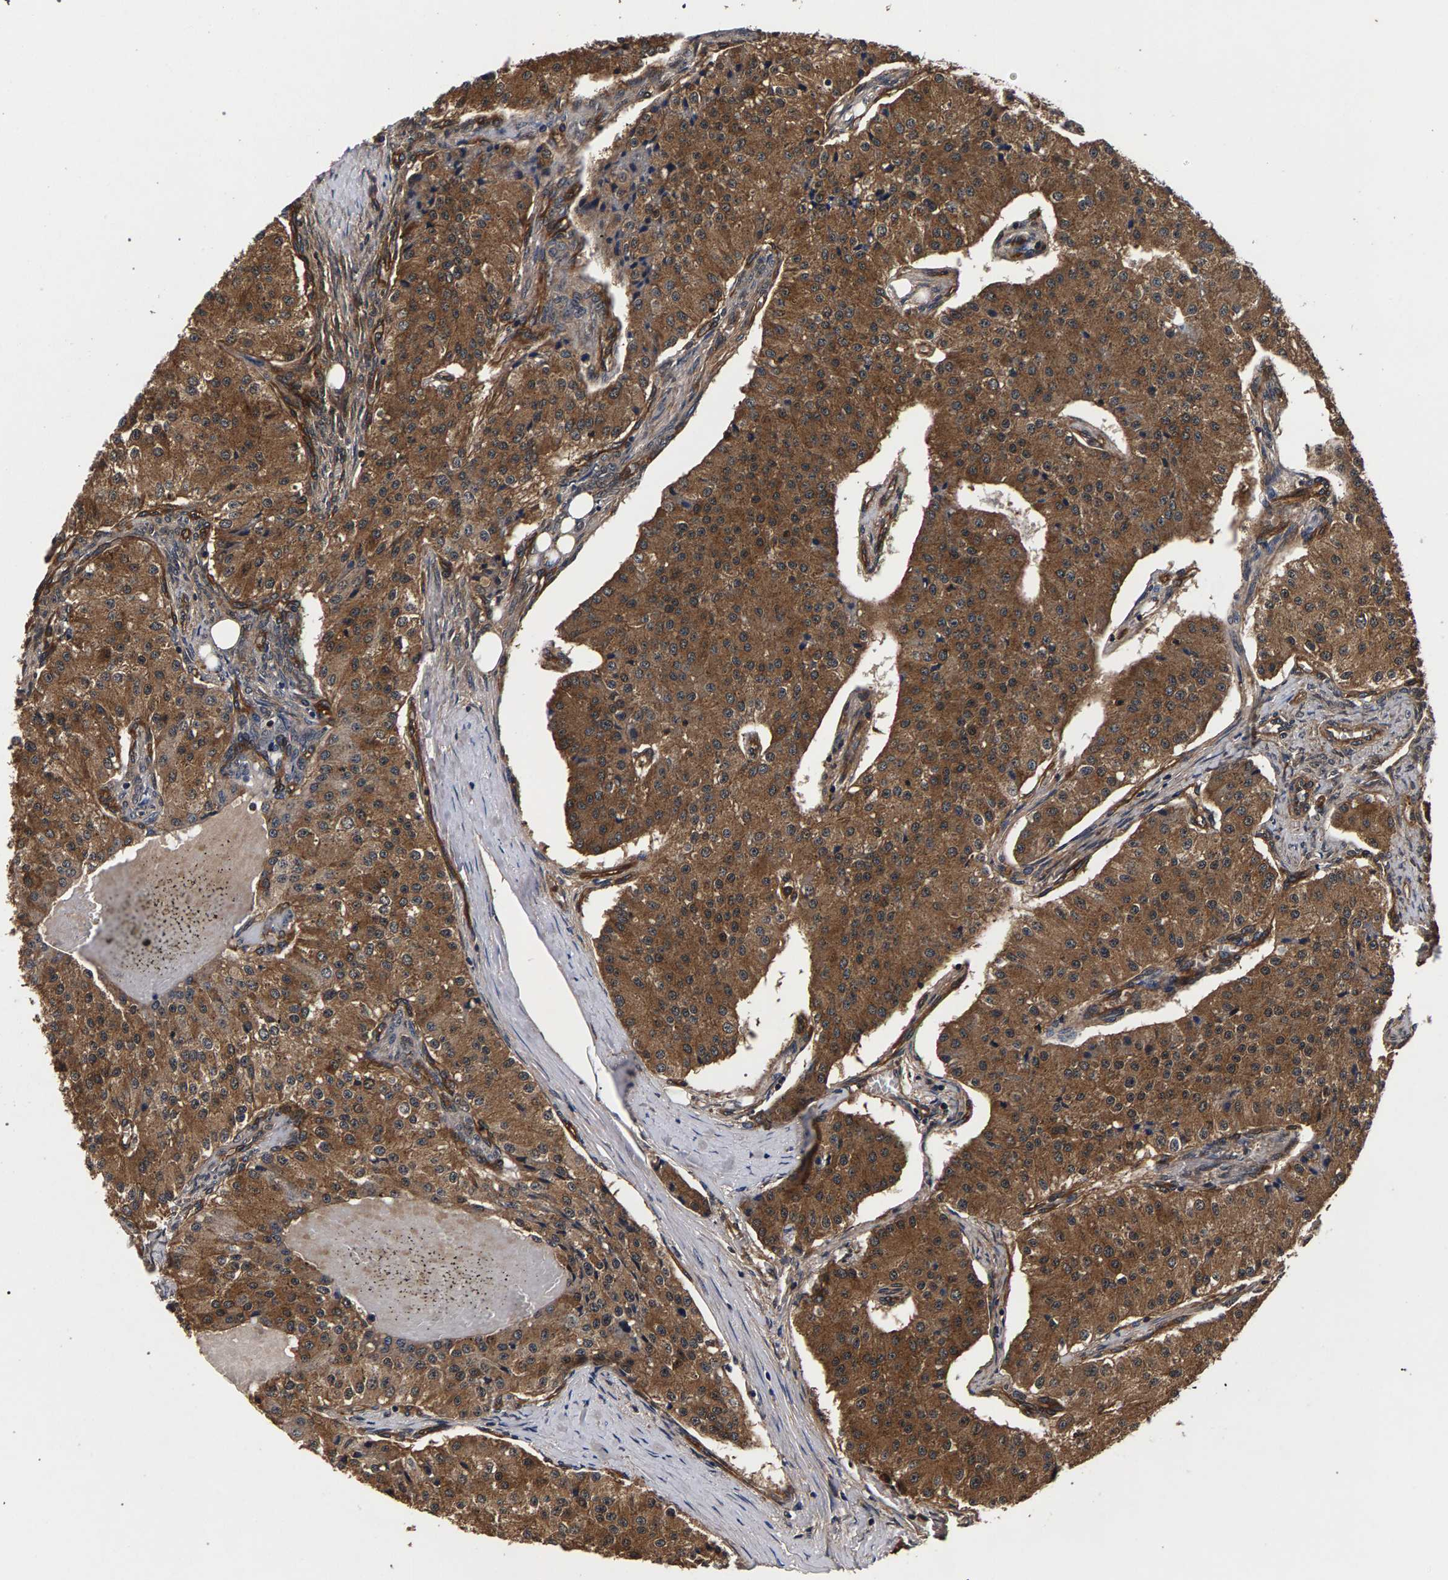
{"staining": {"intensity": "moderate", "quantity": ">75%", "location": "cytoplasmic/membranous"}, "tissue": "carcinoid", "cell_type": "Tumor cells", "image_type": "cancer", "snomed": [{"axis": "morphology", "description": "Carcinoid, malignant, NOS"}, {"axis": "topography", "description": "Colon"}], "caption": "Protein positivity by immunohistochemistry (IHC) shows moderate cytoplasmic/membranous positivity in about >75% of tumor cells in malignant carcinoid.", "gene": "MARCHF7", "patient": {"sex": "female", "age": 52}}